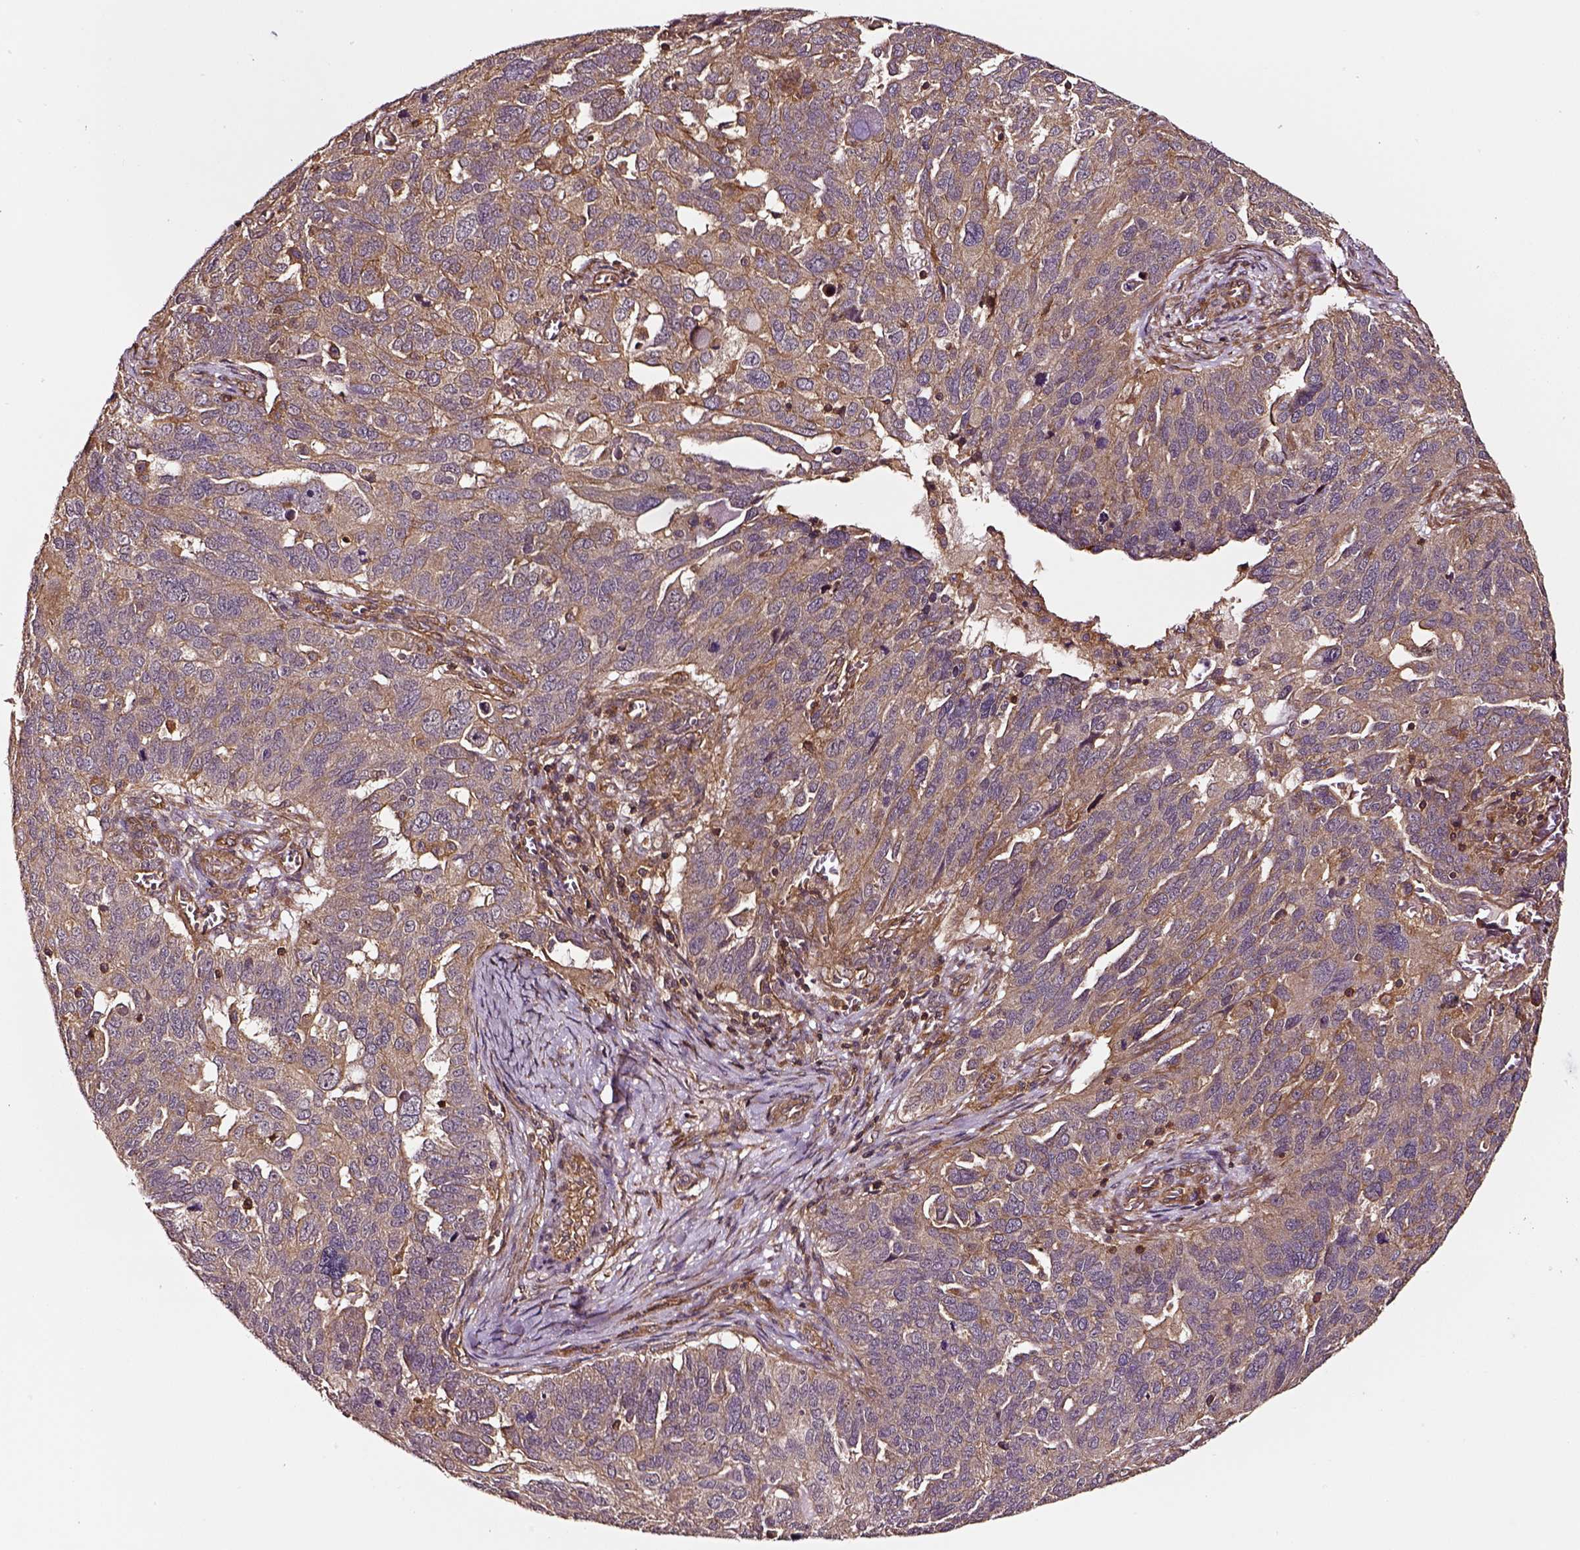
{"staining": {"intensity": "moderate", "quantity": ">75%", "location": "cytoplasmic/membranous"}, "tissue": "ovarian cancer", "cell_type": "Tumor cells", "image_type": "cancer", "snomed": [{"axis": "morphology", "description": "Carcinoma, endometroid"}, {"axis": "topography", "description": "Soft tissue"}, {"axis": "topography", "description": "Ovary"}], "caption": "Immunohistochemical staining of human ovarian endometroid carcinoma reveals medium levels of moderate cytoplasmic/membranous protein staining in approximately >75% of tumor cells.", "gene": "RASSF5", "patient": {"sex": "female", "age": 52}}